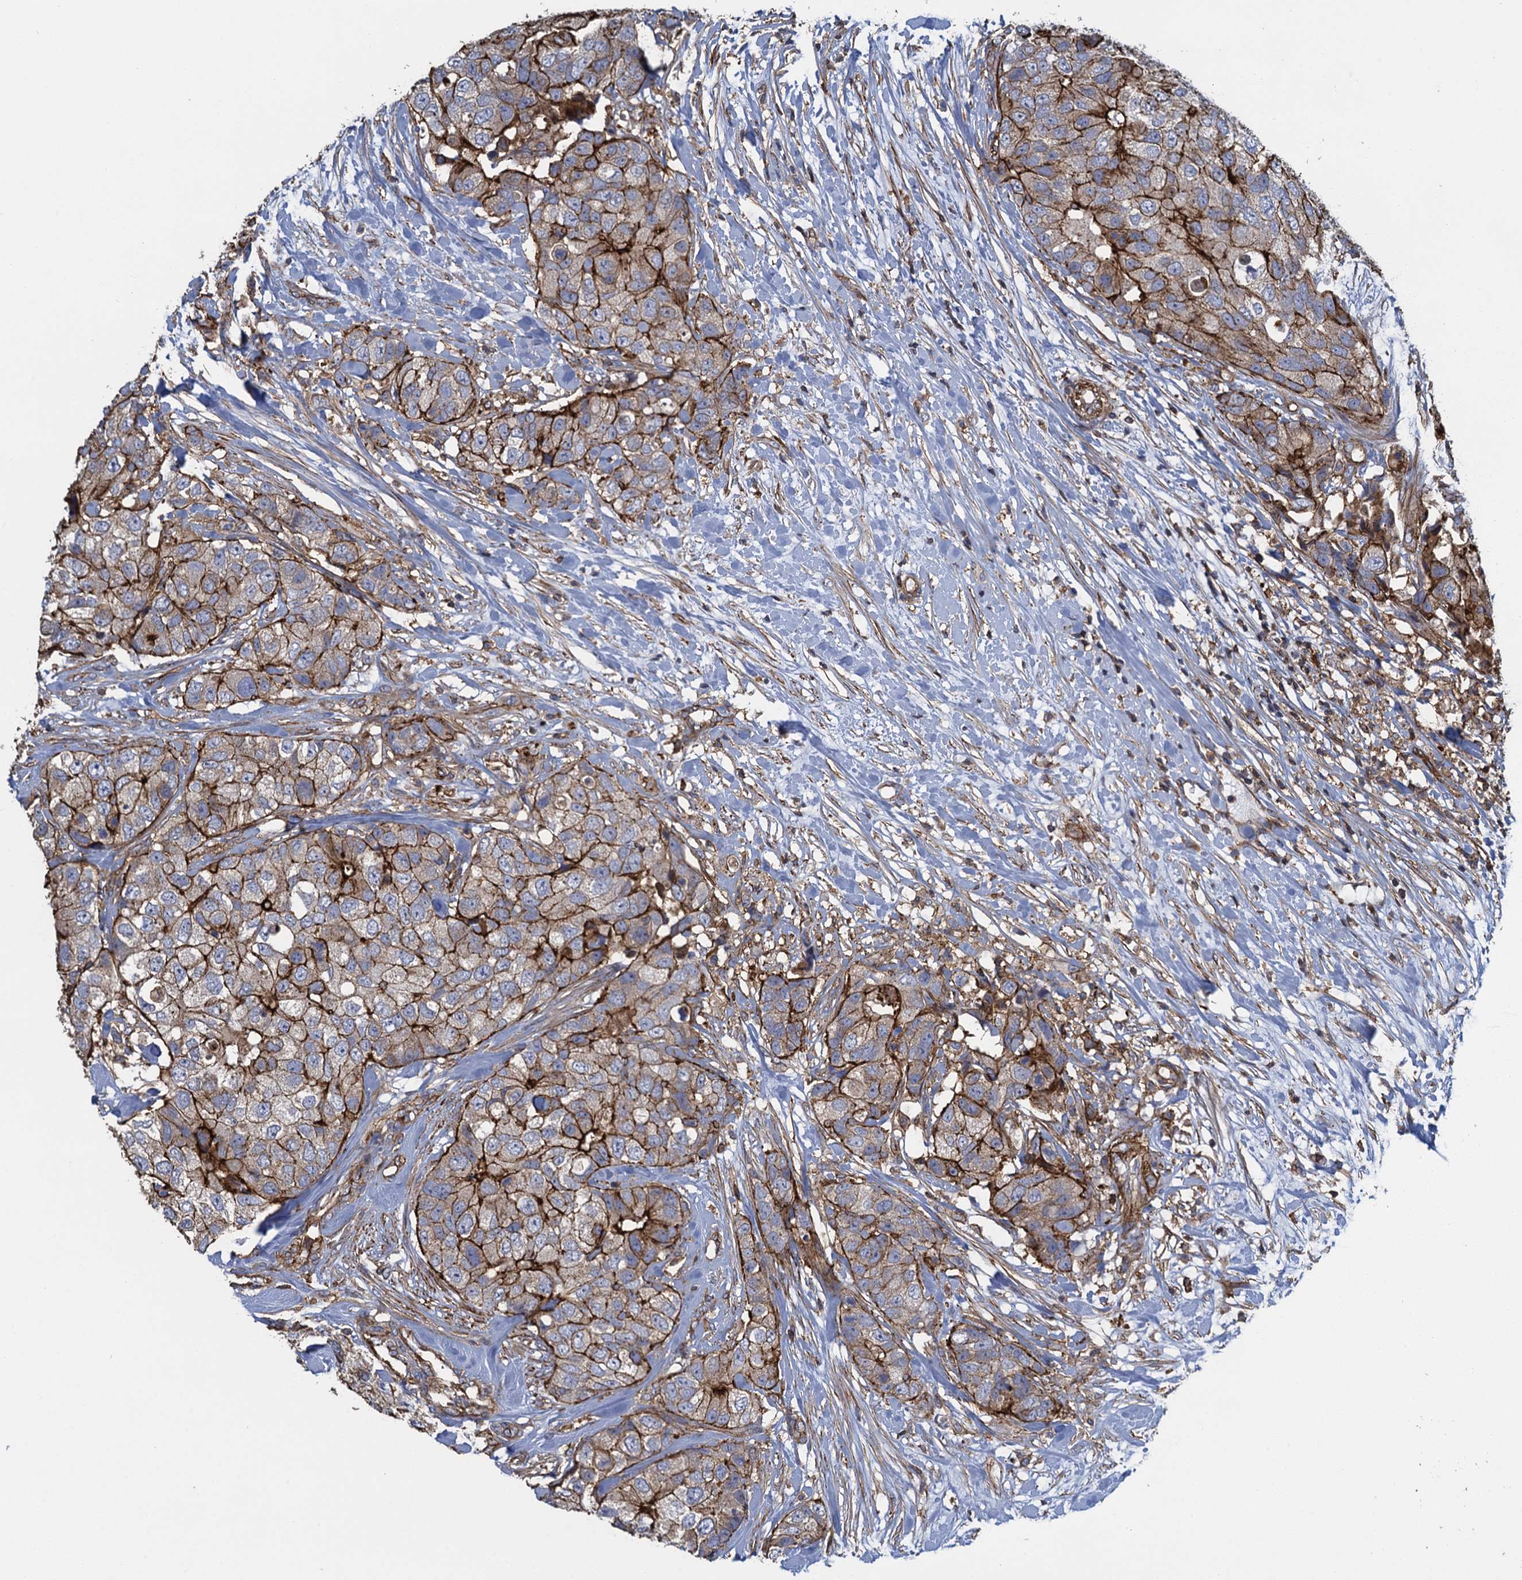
{"staining": {"intensity": "strong", "quantity": "25%-75%", "location": "cytoplasmic/membranous"}, "tissue": "breast cancer", "cell_type": "Tumor cells", "image_type": "cancer", "snomed": [{"axis": "morphology", "description": "Duct carcinoma"}, {"axis": "topography", "description": "Breast"}], "caption": "Breast infiltrating ductal carcinoma stained with a brown dye reveals strong cytoplasmic/membranous positive staining in approximately 25%-75% of tumor cells.", "gene": "PROSER2", "patient": {"sex": "female", "age": 62}}